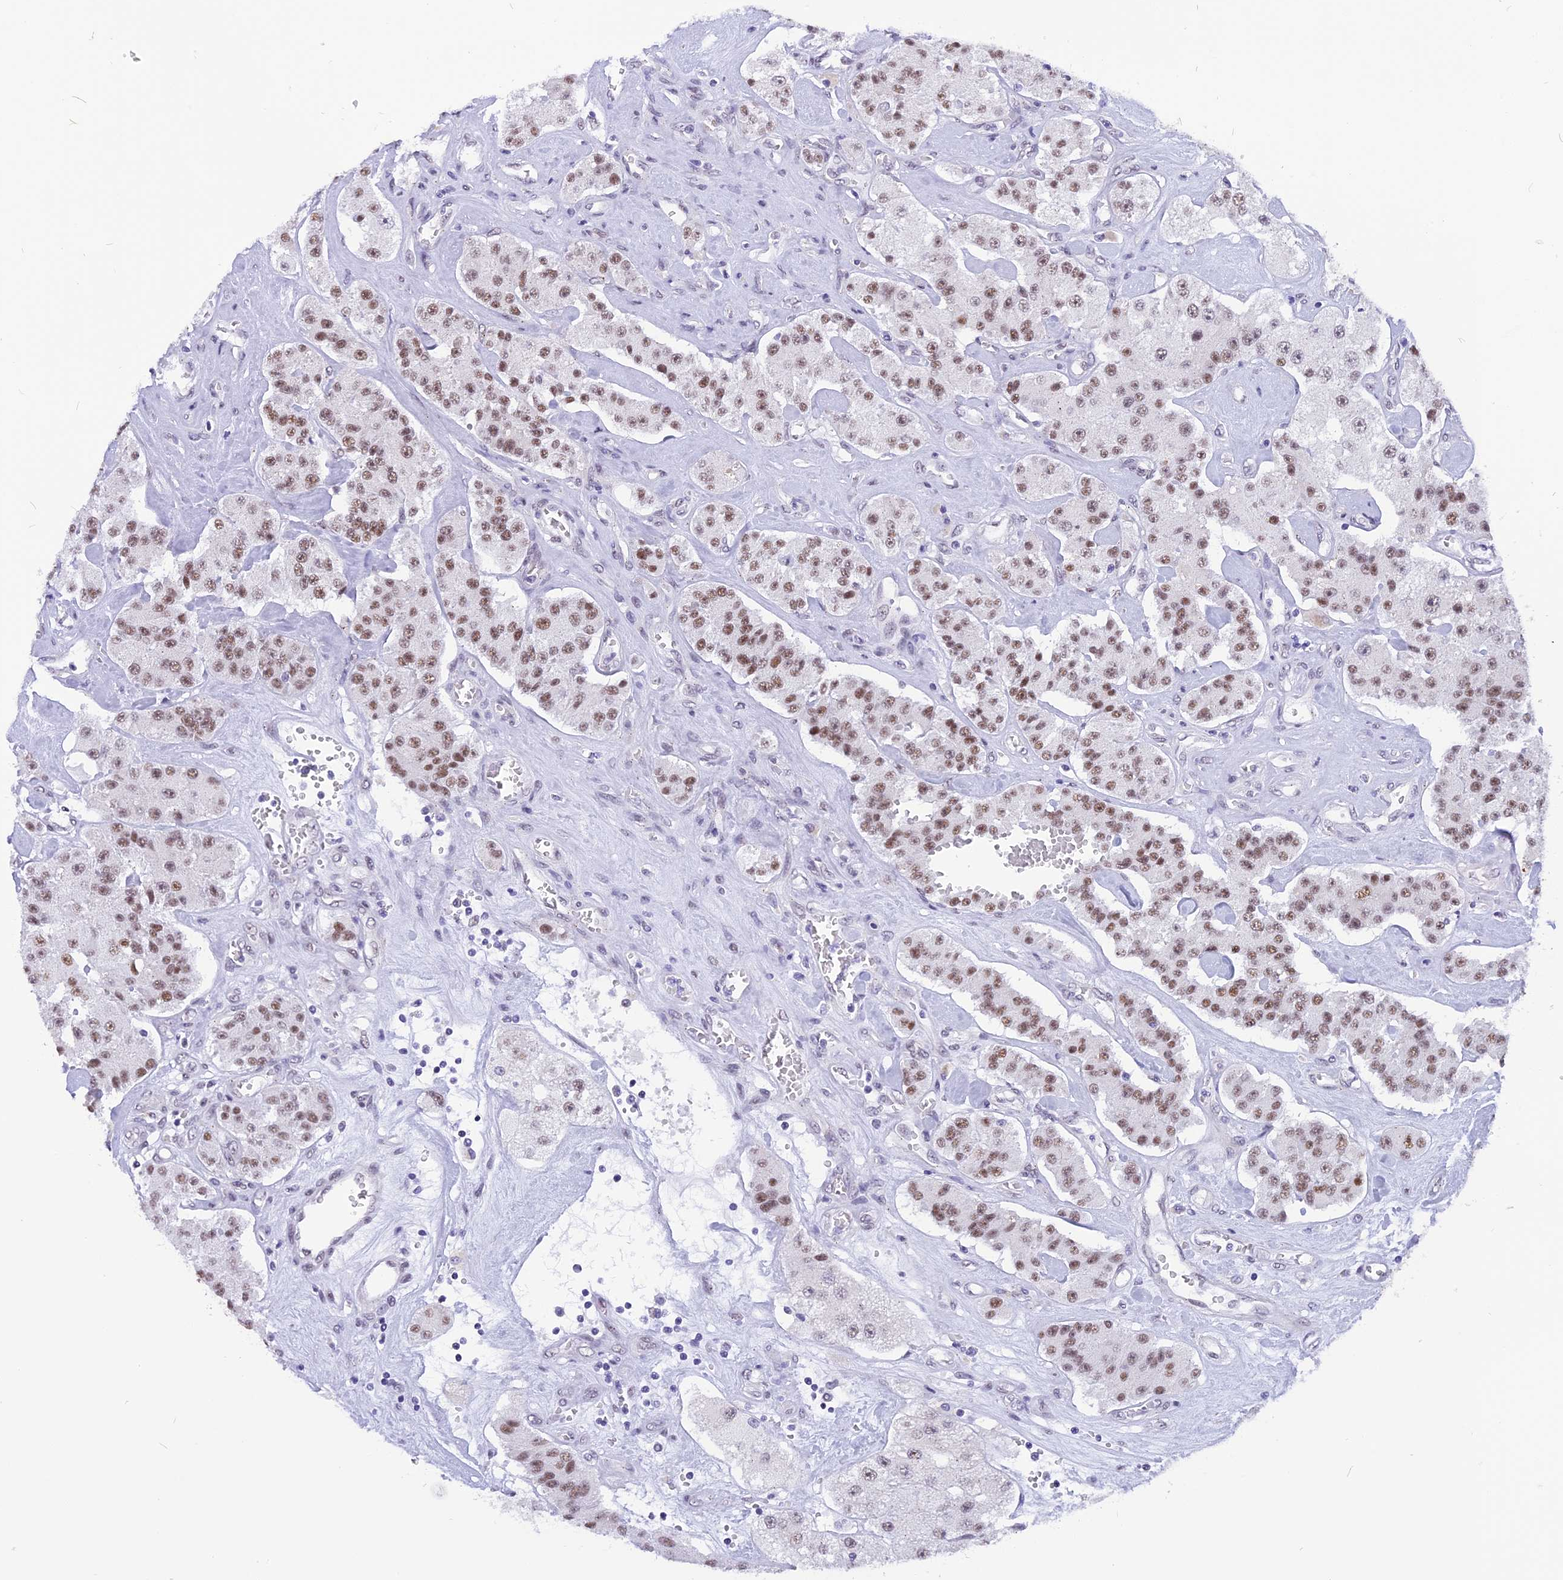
{"staining": {"intensity": "moderate", "quantity": "25%-75%", "location": "nuclear"}, "tissue": "carcinoid", "cell_type": "Tumor cells", "image_type": "cancer", "snomed": [{"axis": "morphology", "description": "Carcinoid, malignant, NOS"}, {"axis": "topography", "description": "Pancreas"}], "caption": "Carcinoid tissue displays moderate nuclear expression in about 25%-75% of tumor cells (DAB (3,3'-diaminobenzidine) IHC, brown staining for protein, blue staining for nuclei).", "gene": "IRF2BP1", "patient": {"sex": "male", "age": 41}}